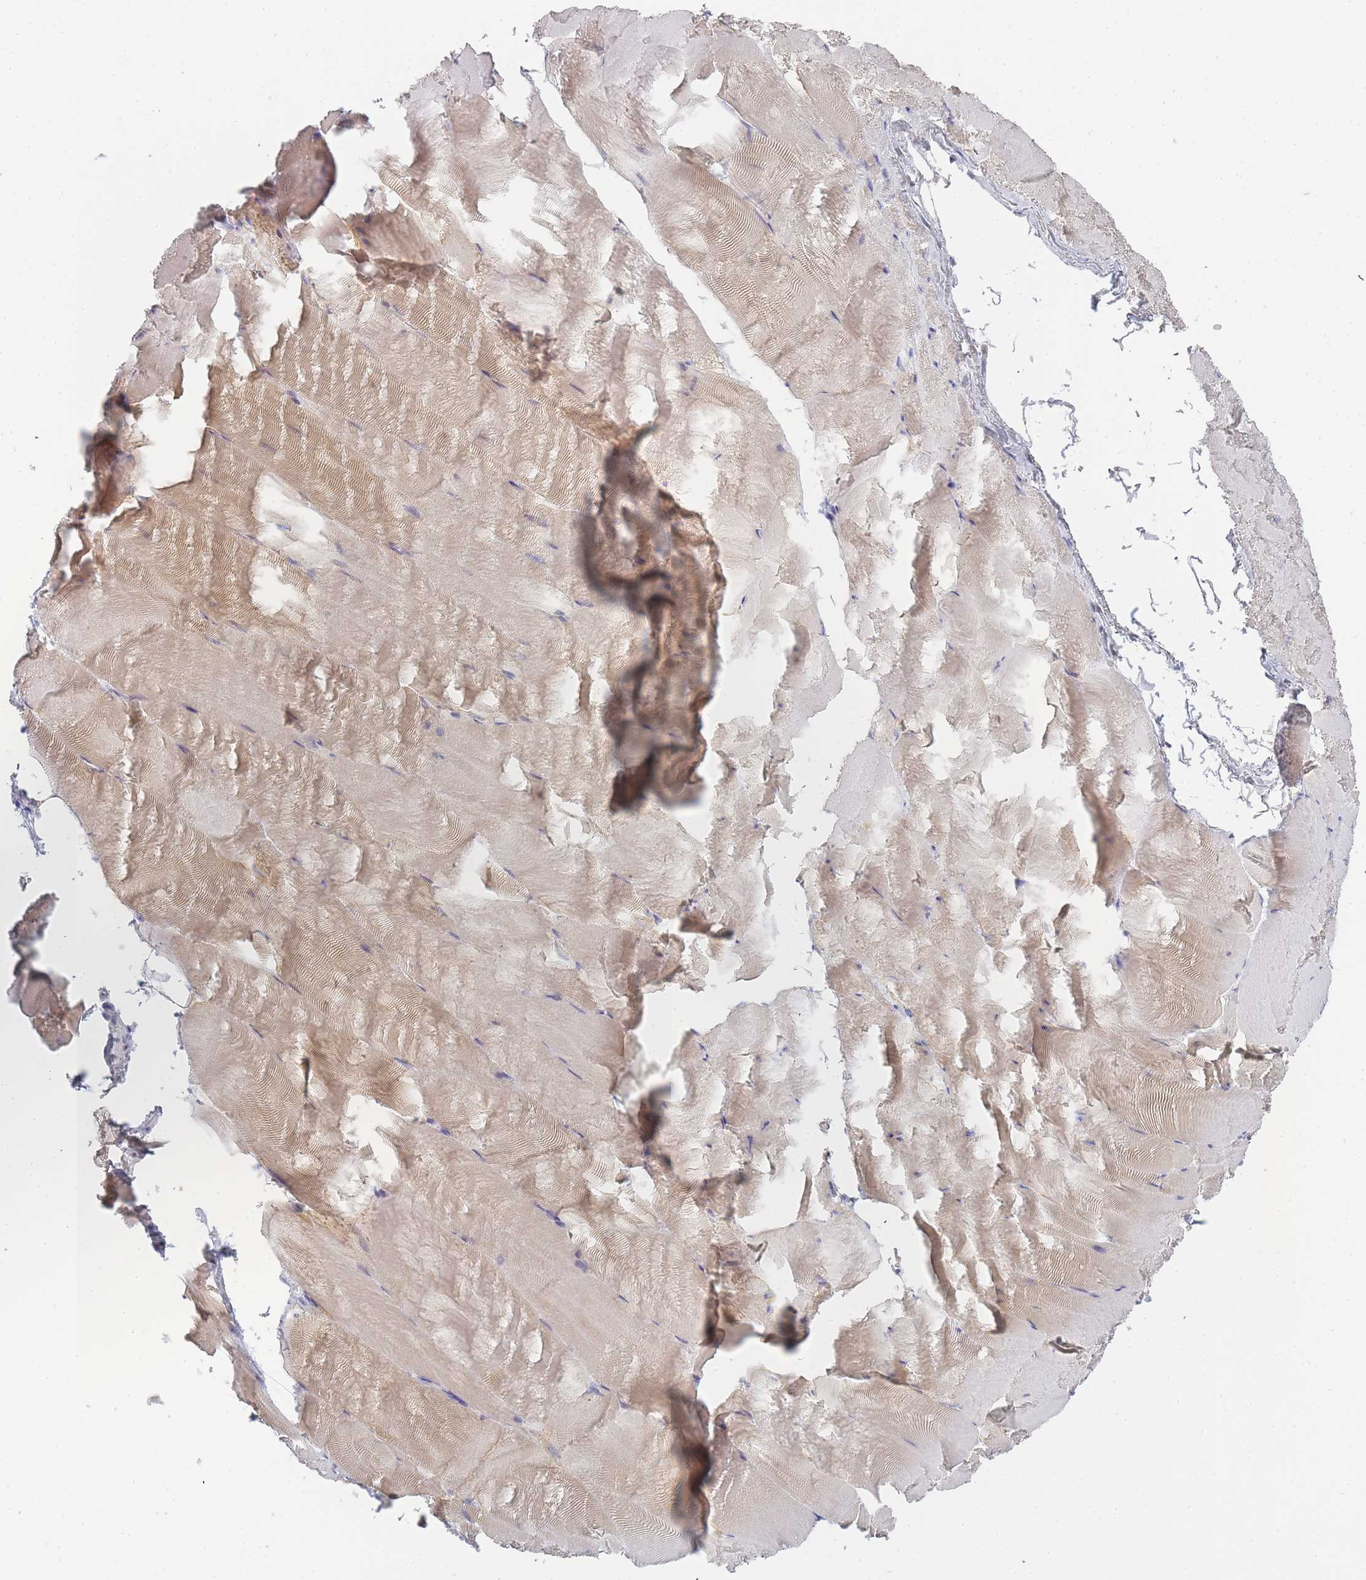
{"staining": {"intensity": "weak", "quantity": "25%-75%", "location": "cytoplasmic/membranous"}, "tissue": "skeletal muscle", "cell_type": "Myocytes", "image_type": "normal", "snomed": [{"axis": "morphology", "description": "Normal tissue, NOS"}, {"axis": "topography", "description": "Skeletal muscle"}], "caption": "This histopathology image exhibits immunohistochemistry staining of normal skeletal muscle, with low weak cytoplasmic/membranous expression in approximately 25%-75% of myocytes.", "gene": "IMPG1", "patient": {"sex": "female", "age": 64}}